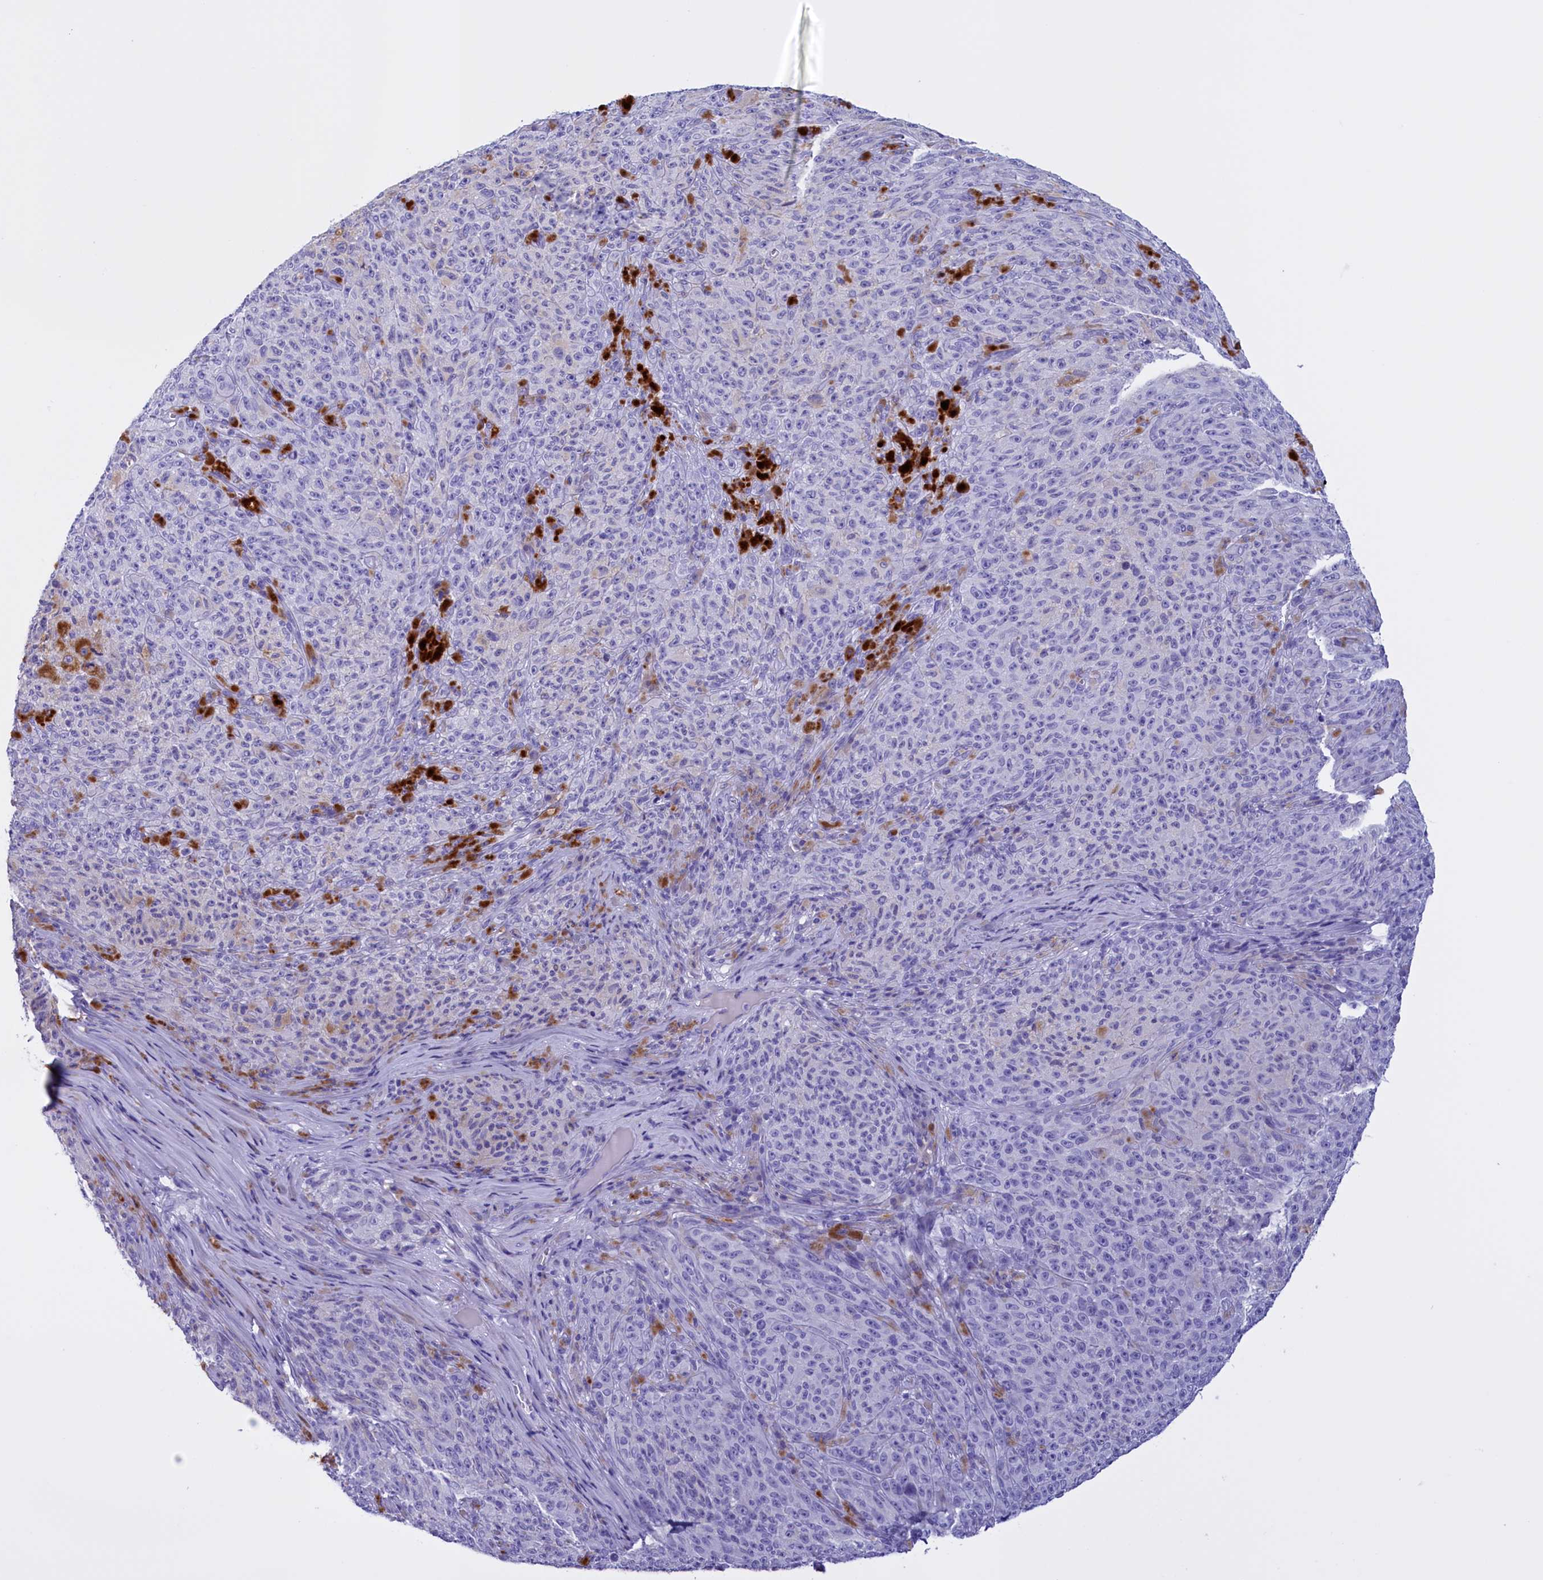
{"staining": {"intensity": "negative", "quantity": "none", "location": "none"}, "tissue": "melanoma", "cell_type": "Tumor cells", "image_type": "cancer", "snomed": [{"axis": "morphology", "description": "Malignant melanoma, NOS"}, {"axis": "topography", "description": "Skin"}], "caption": "The image displays no significant positivity in tumor cells of melanoma.", "gene": "PROK2", "patient": {"sex": "female", "age": 82}}